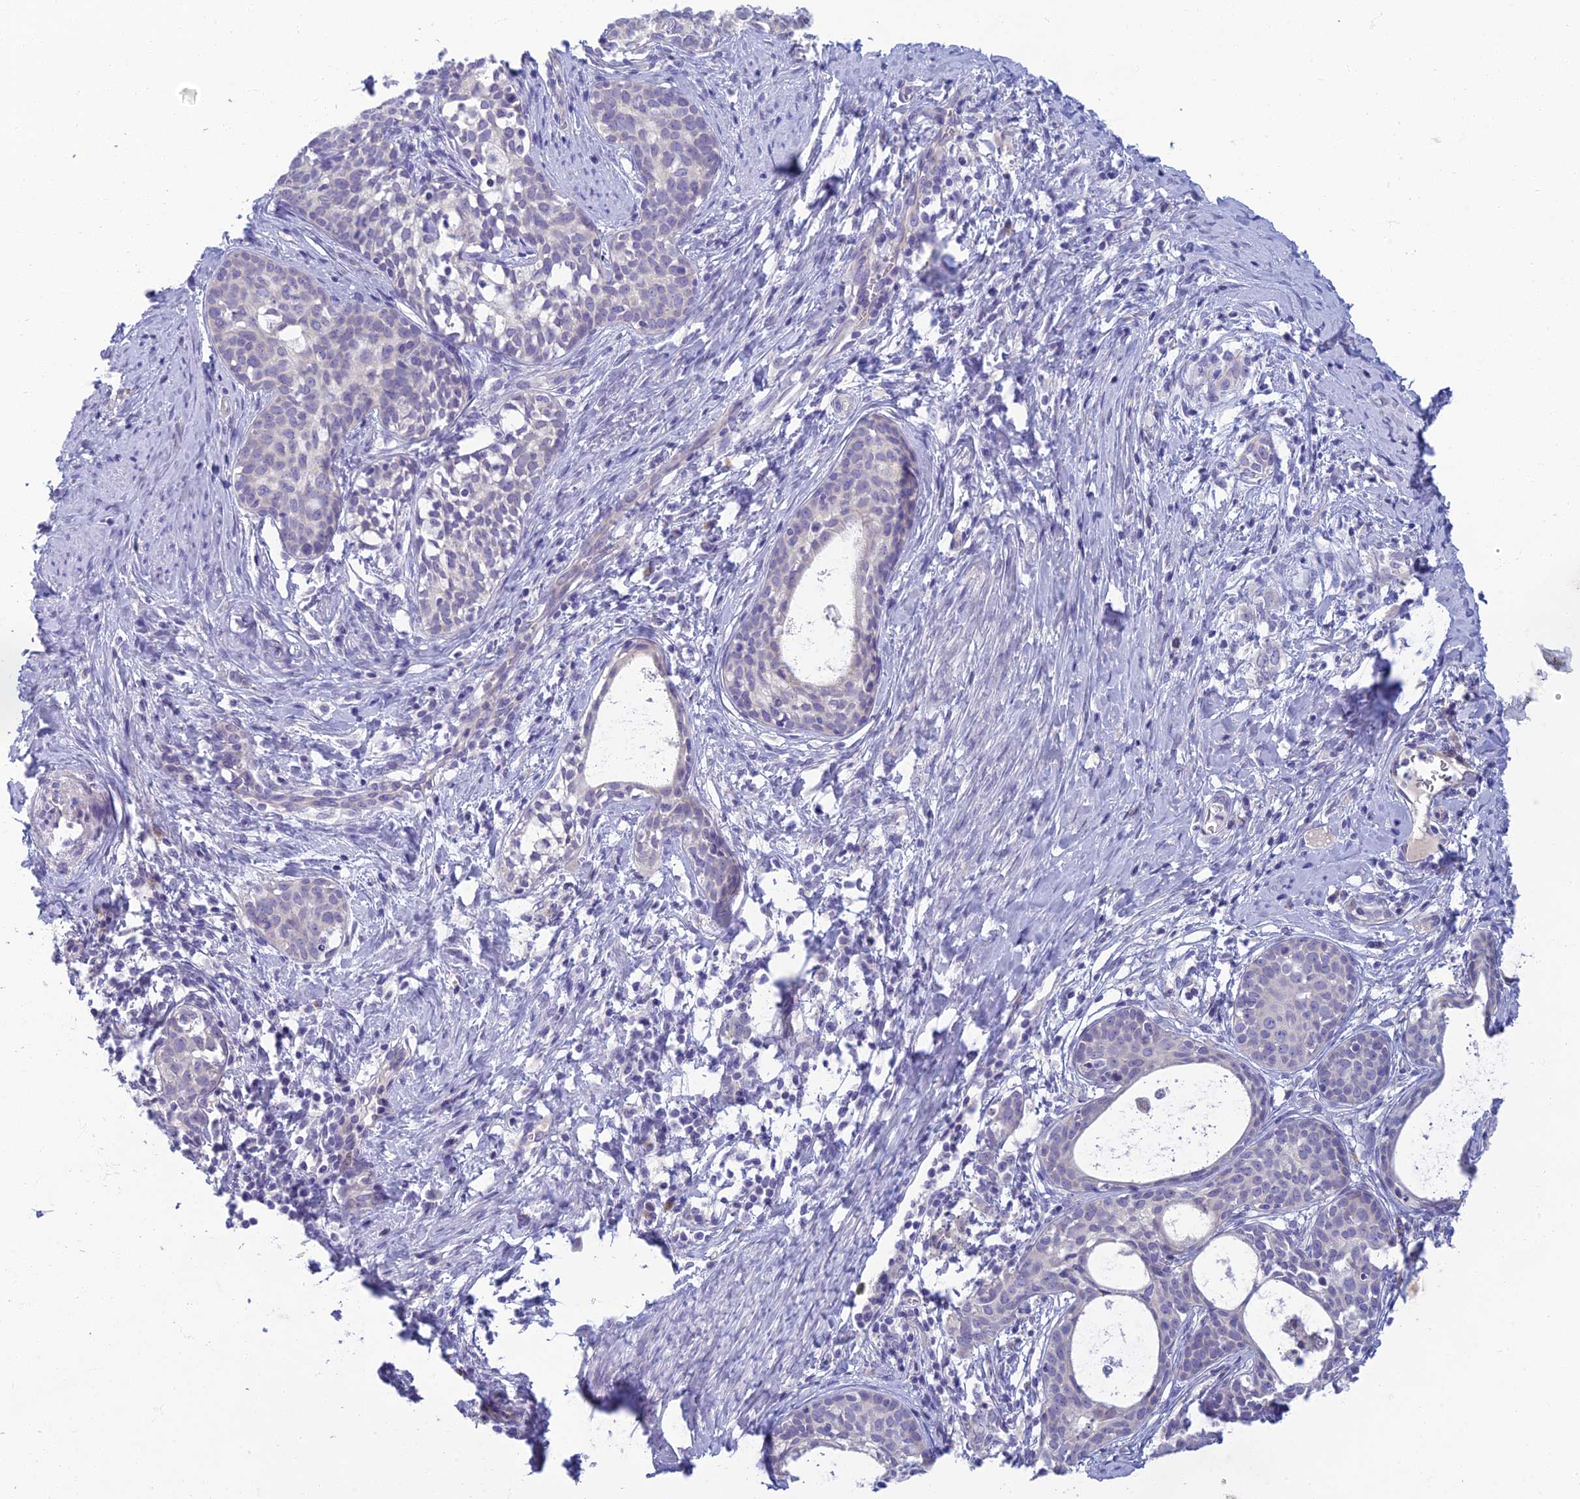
{"staining": {"intensity": "negative", "quantity": "none", "location": "none"}, "tissue": "cervical cancer", "cell_type": "Tumor cells", "image_type": "cancer", "snomed": [{"axis": "morphology", "description": "Squamous cell carcinoma, NOS"}, {"axis": "topography", "description": "Cervix"}], "caption": "High magnification brightfield microscopy of cervical cancer (squamous cell carcinoma) stained with DAB (3,3'-diaminobenzidine) (brown) and counterstained with hematoxylin (blue): tumor cells show no significant expression.", "gene": "SLC25A41", "patient": {"sex": "female", "age": 52}}